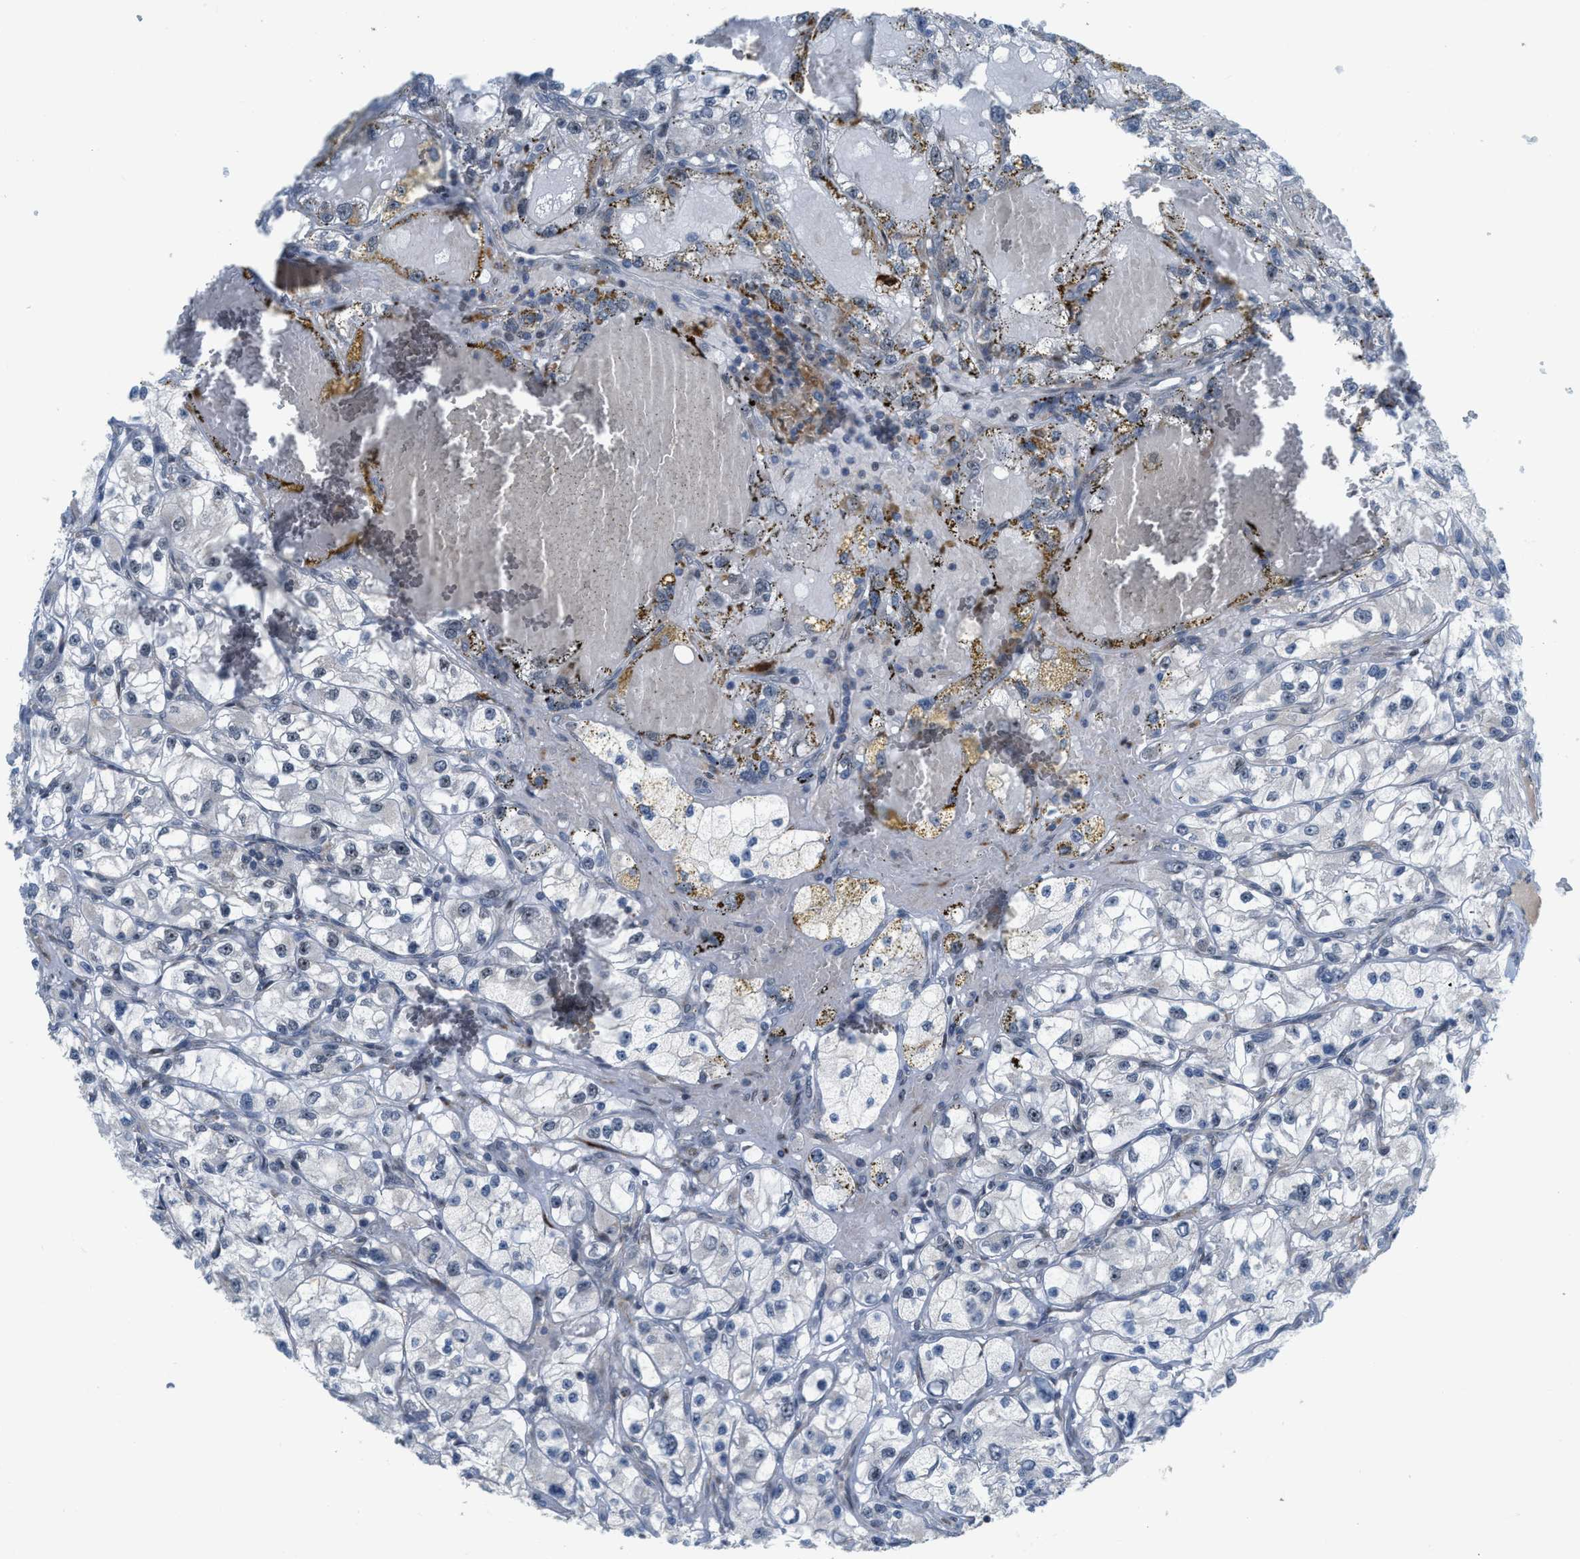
{"staining": {"intensity": "negative", "quantity": "none", "location": "none"}, "tissue": "renal cancer", "cell_type": "Tumor cells", "image_type": "cancer", "snomed": [{"axis": "morphology", "description": "Adenocarcinoma, NOS"}, {"axis": "topography", "description": "Kidney"}], "caption": "IHC micrograph of human renal adenocarcinoma stained for a protein (brown), which exhibits no staining in tumor cells.", "gene": "DIPK1A", "patient": {"sex": "female", "age": 57}}